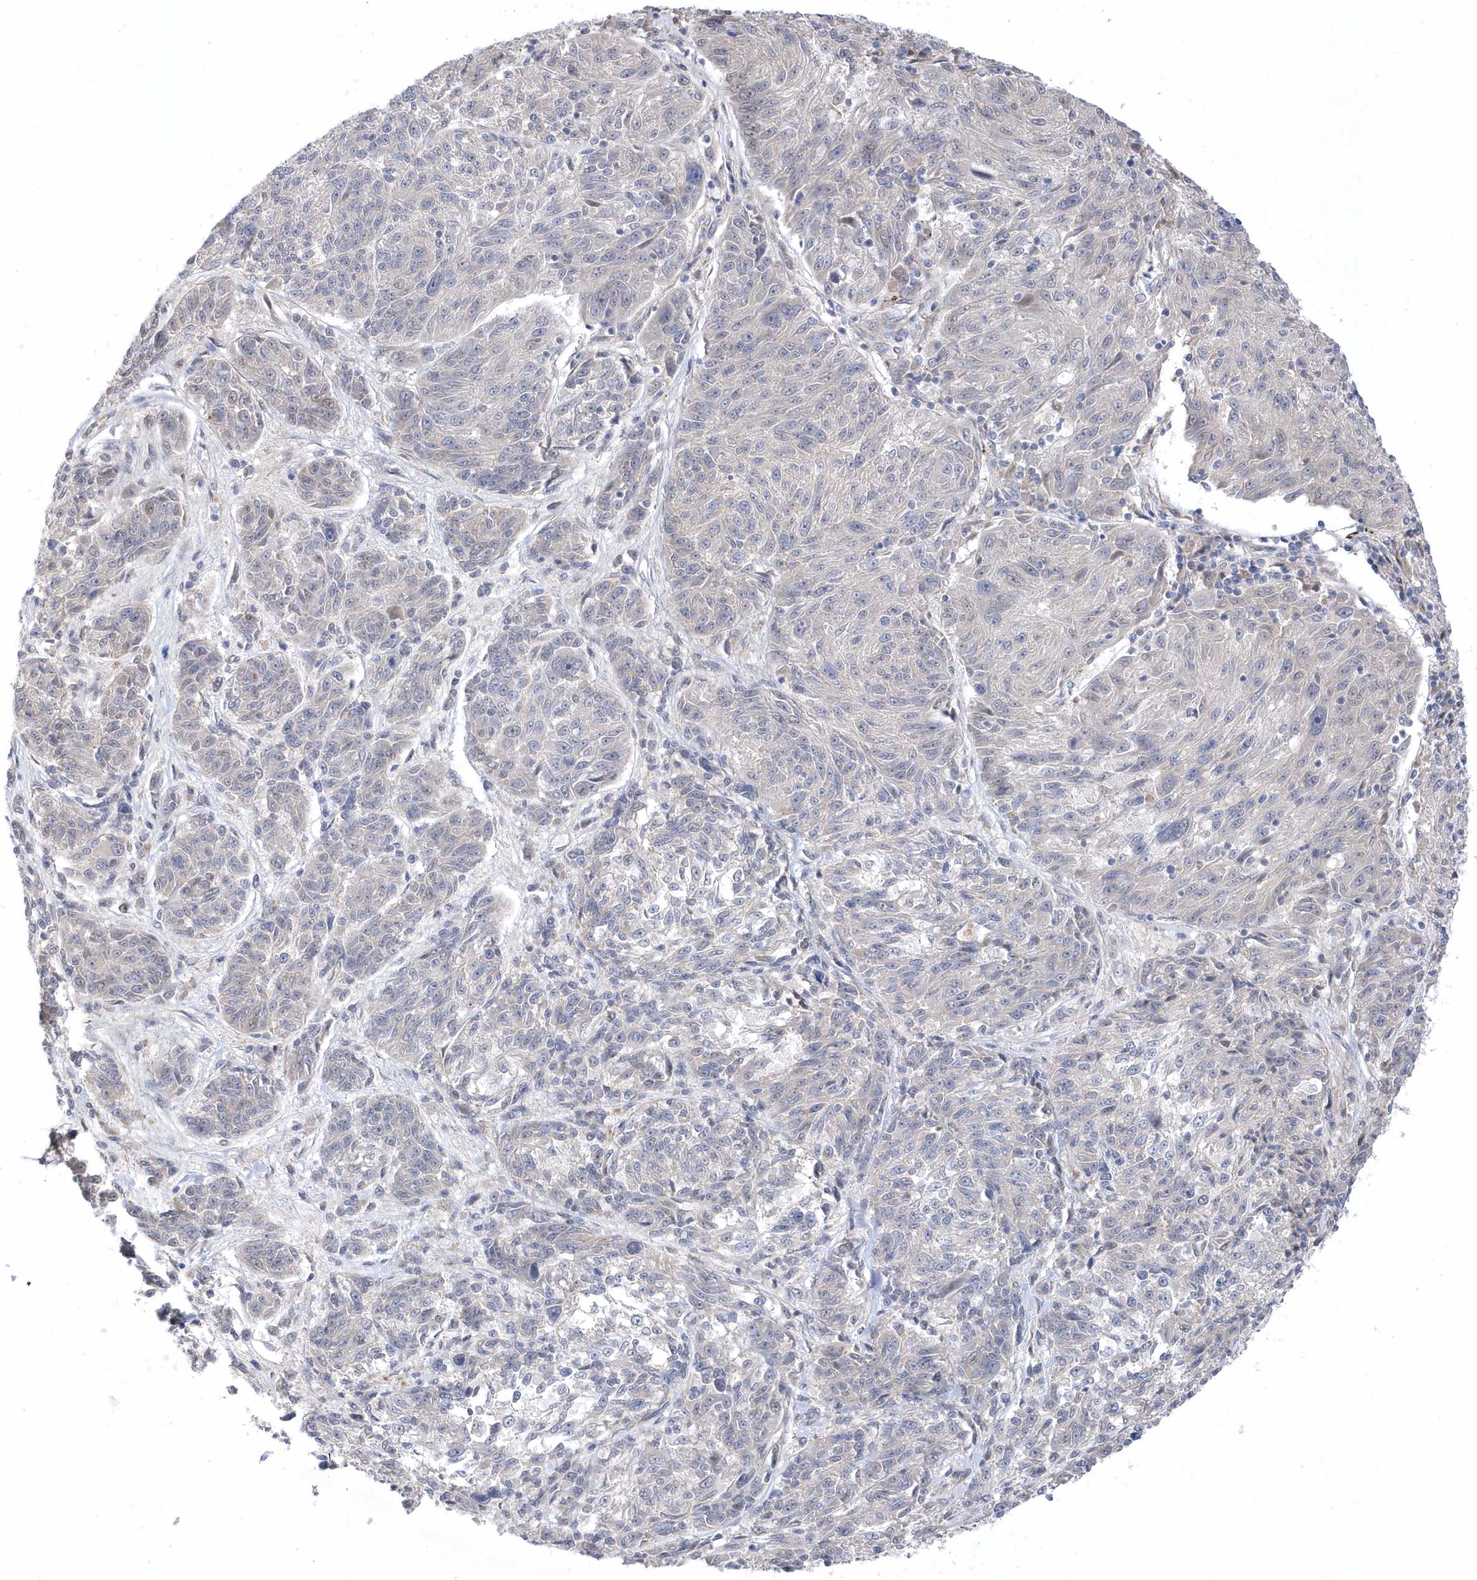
{"staining": {"intensity": "negative", "quantity": "none", "location": "none"}, "tissue": "melanoma", "cell_type": "Tumor cells", "image_type": "cancer", "snomed": [{"axis": "morphology", "description": "Malignant melanoma, NOS"}, {"axis": "topography", "description": "Skin"}], "caption": "Immunohistochemical staining of malignant melanoma exhibits no significant expression in tumor cells.", "gene": "ANAPC1", "patient": {"sex": "male", "age": 53}}